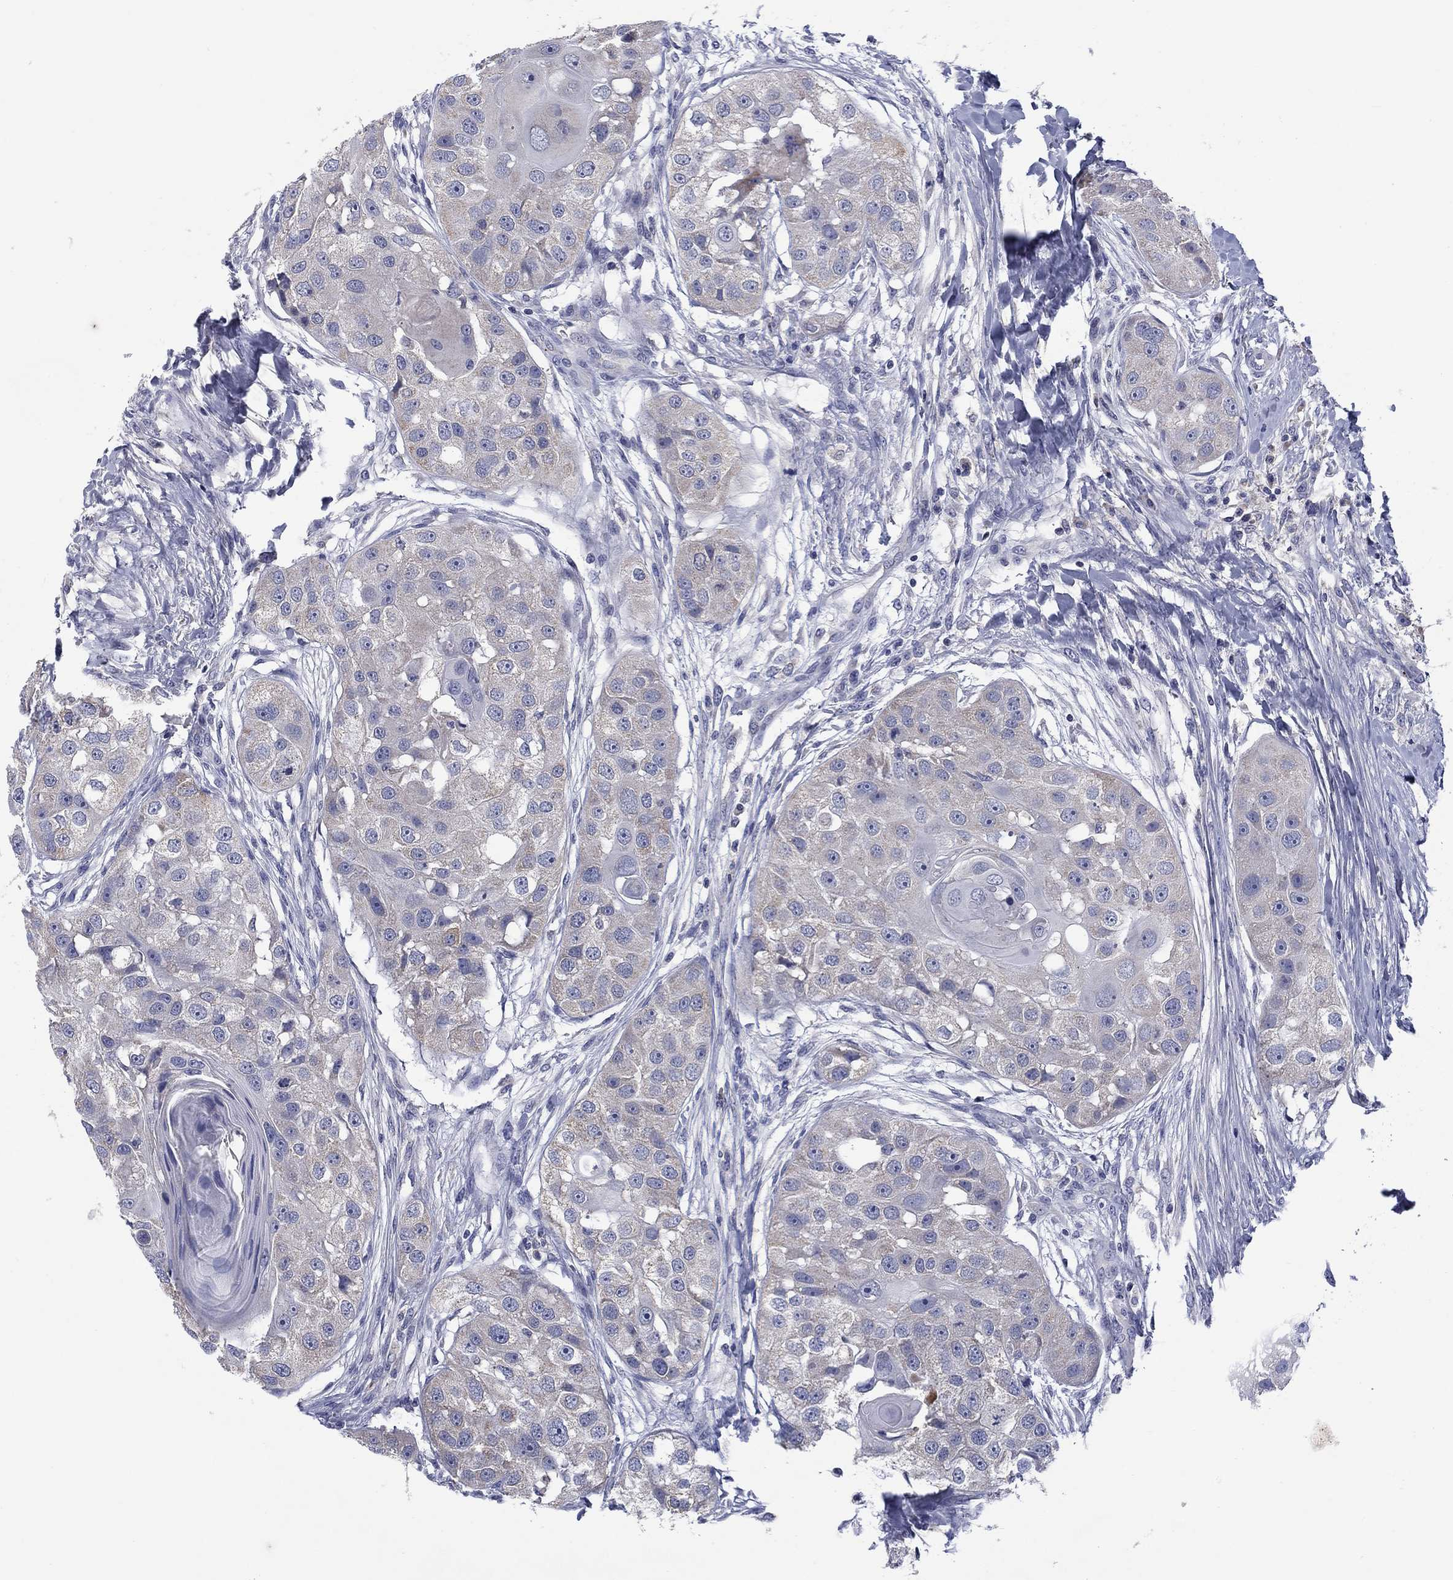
{"staining": {"intensity": "negative", "quantity": "none", "location": "none"}, "tissue": "head and neck cancer", "cell_type": "Tumor cells", "image_type": "cancer", "snomed": [{"axis": "morphology", "description": "Normal tissue, NOS"}, {"axis": "morphology", "description": "Squamous cell carcinoma, NOS"}, {"axis": "topography", "description": "Skeletal muscle"}, {"axis": "topography", "description": "Head-Neck"}], "caption": "Tumor cells show no significant protein expression in squamous cell carcinoma (head and neck). The staining was performed using DAB (3,3'-diaminobenzidine) to visualize the protein expression in brown, while the nuclei were stained in blue with hematoxylin (Magnification: 20x).", "gene": "FRK", "patient": {"sex": "male", "age": 51}}